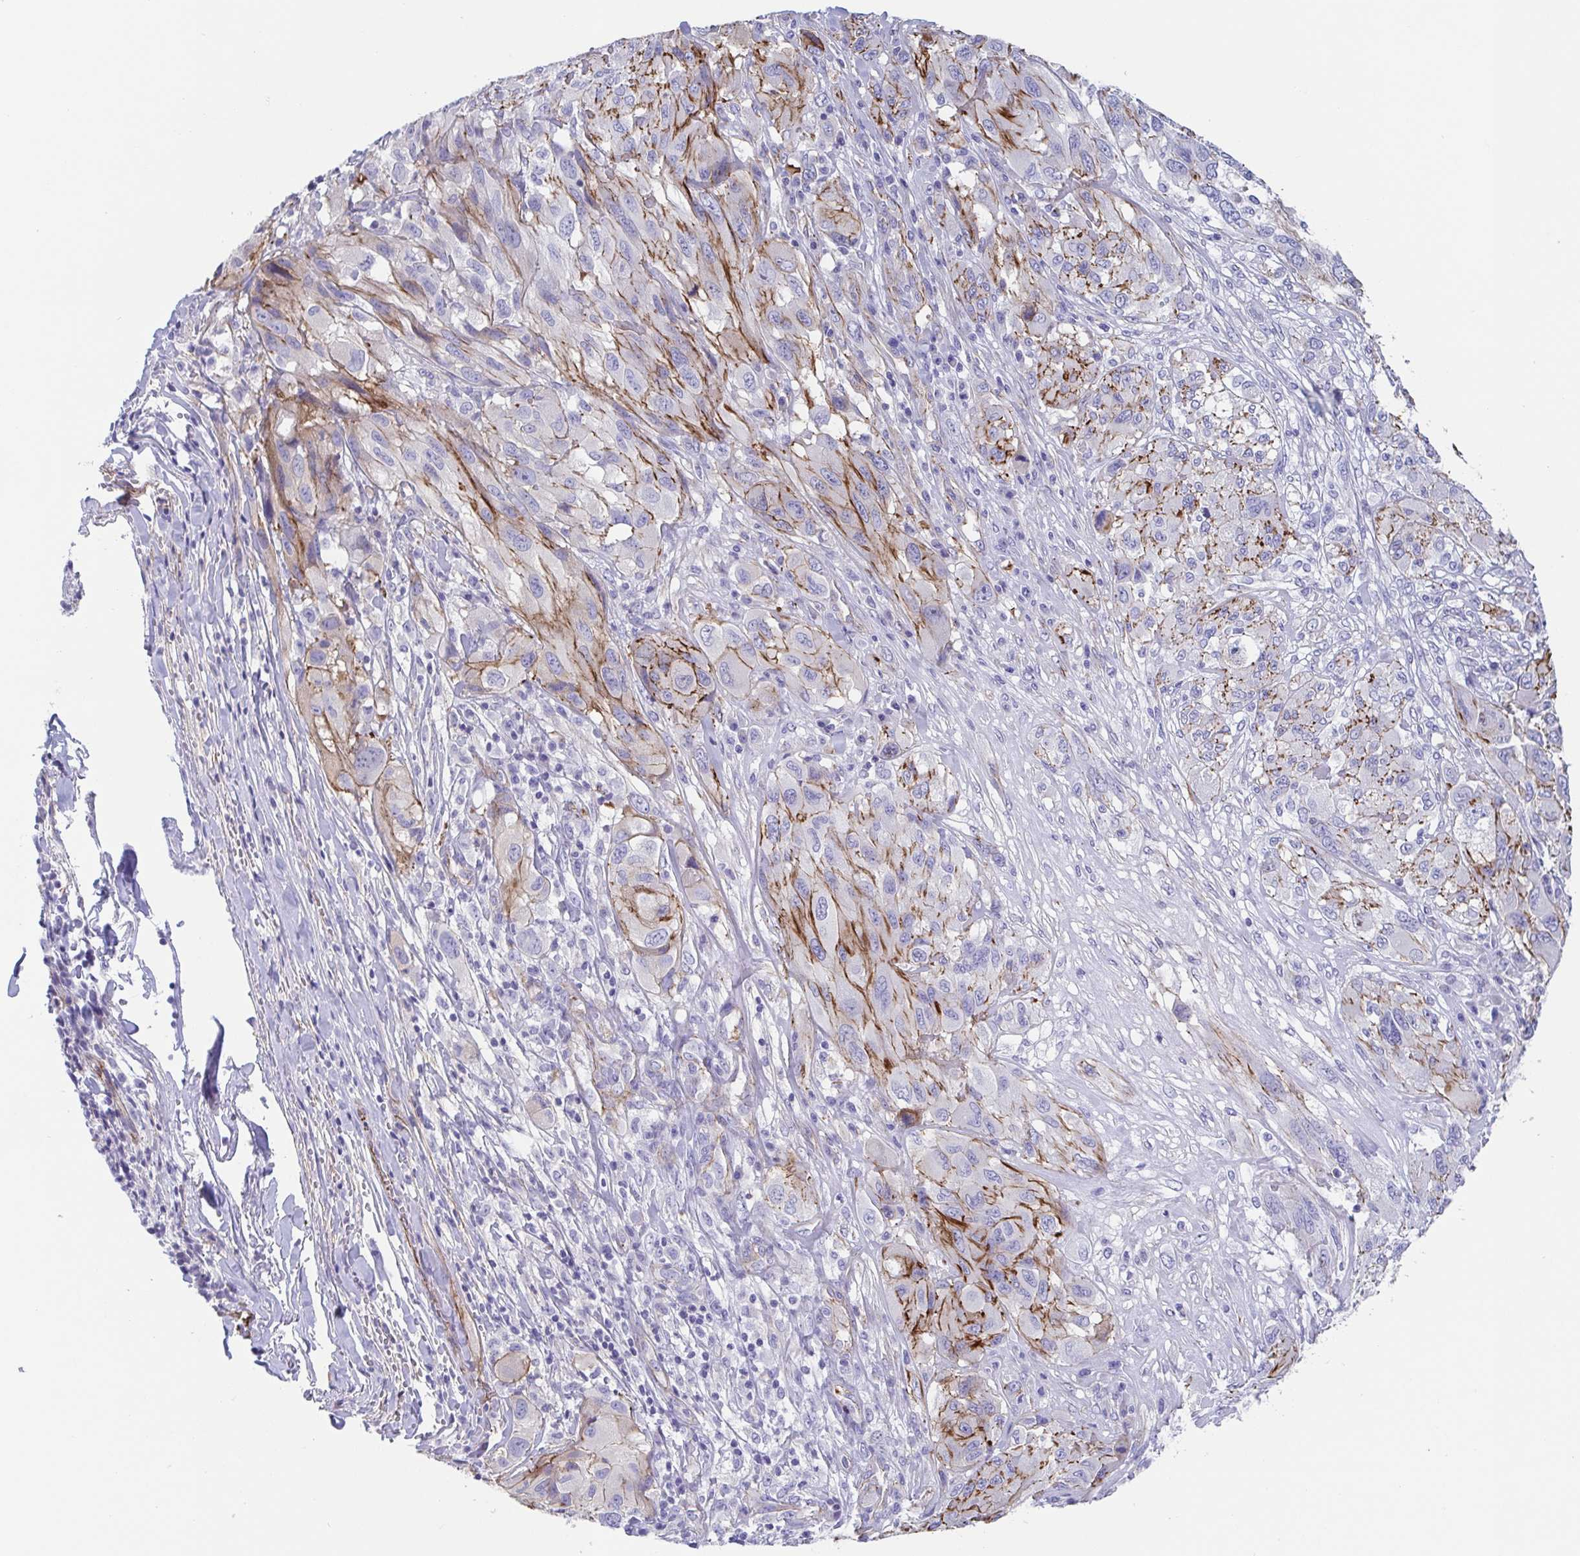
{"staining": {"intensity": "moderate", "quantity": "25%-75%", "location": "cytoplasmic/membranous"}, "tissue": "melanoma", "cell_type": "Tumor cells", "image_type": "cancer", "snomed": [{"axis": "morphology", "description": "Malignant melanoma, NOS"}, {"axis": "topography", "description": "Skin"}], "caption": "Tumor cells demonstrate medium levels of moderate cytoplasmic/membranous positivity in approximately 25%-75% of cells in melanoma. (Brightfield microscopy of DAB IHC at high magnification).", "gene": "TRAM2", "patient": {"sex": "female", "age": 91}}